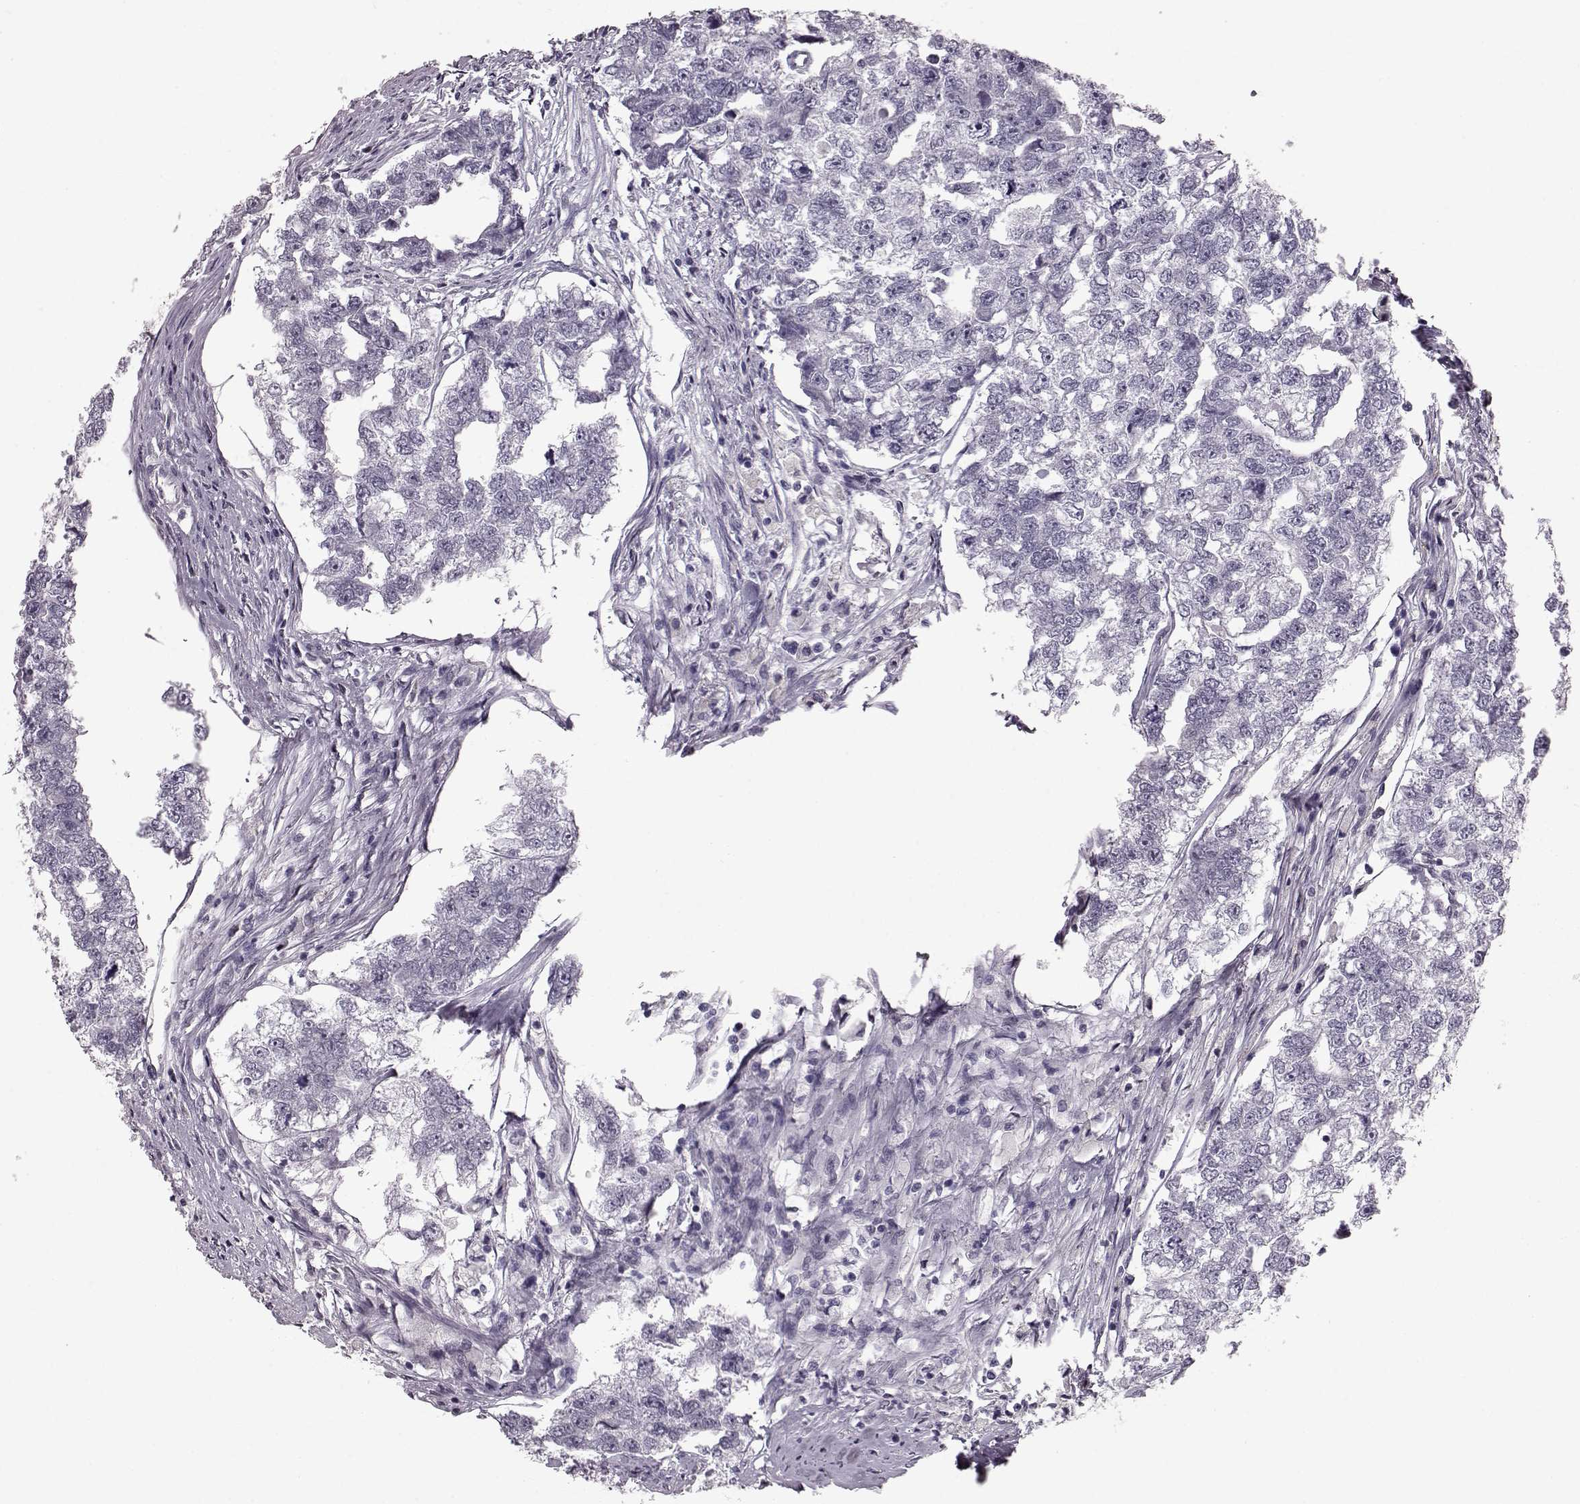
{"staining": {"intensity": "negative", "quantity": "none", "location": "none"}, "tissue": "testis cancer", "cell_type": "Tumor cells", "image_type": "cancer", "snomed": [{"axis": "morphology", "description": "Carcinoma, Embryonal, NOS"}, {"axis": "morphology", "description": "Teratoma, malignant, NOS"}, {"axis": "topography", "description": "Testis"}], "caption": "DAB immunohistochemical staining of teratoma (malignant) (testis) reveals no significant staining in tumor cells.", "gene": "TCHHL1", "patient": {"sex": "male", "age": 44}}